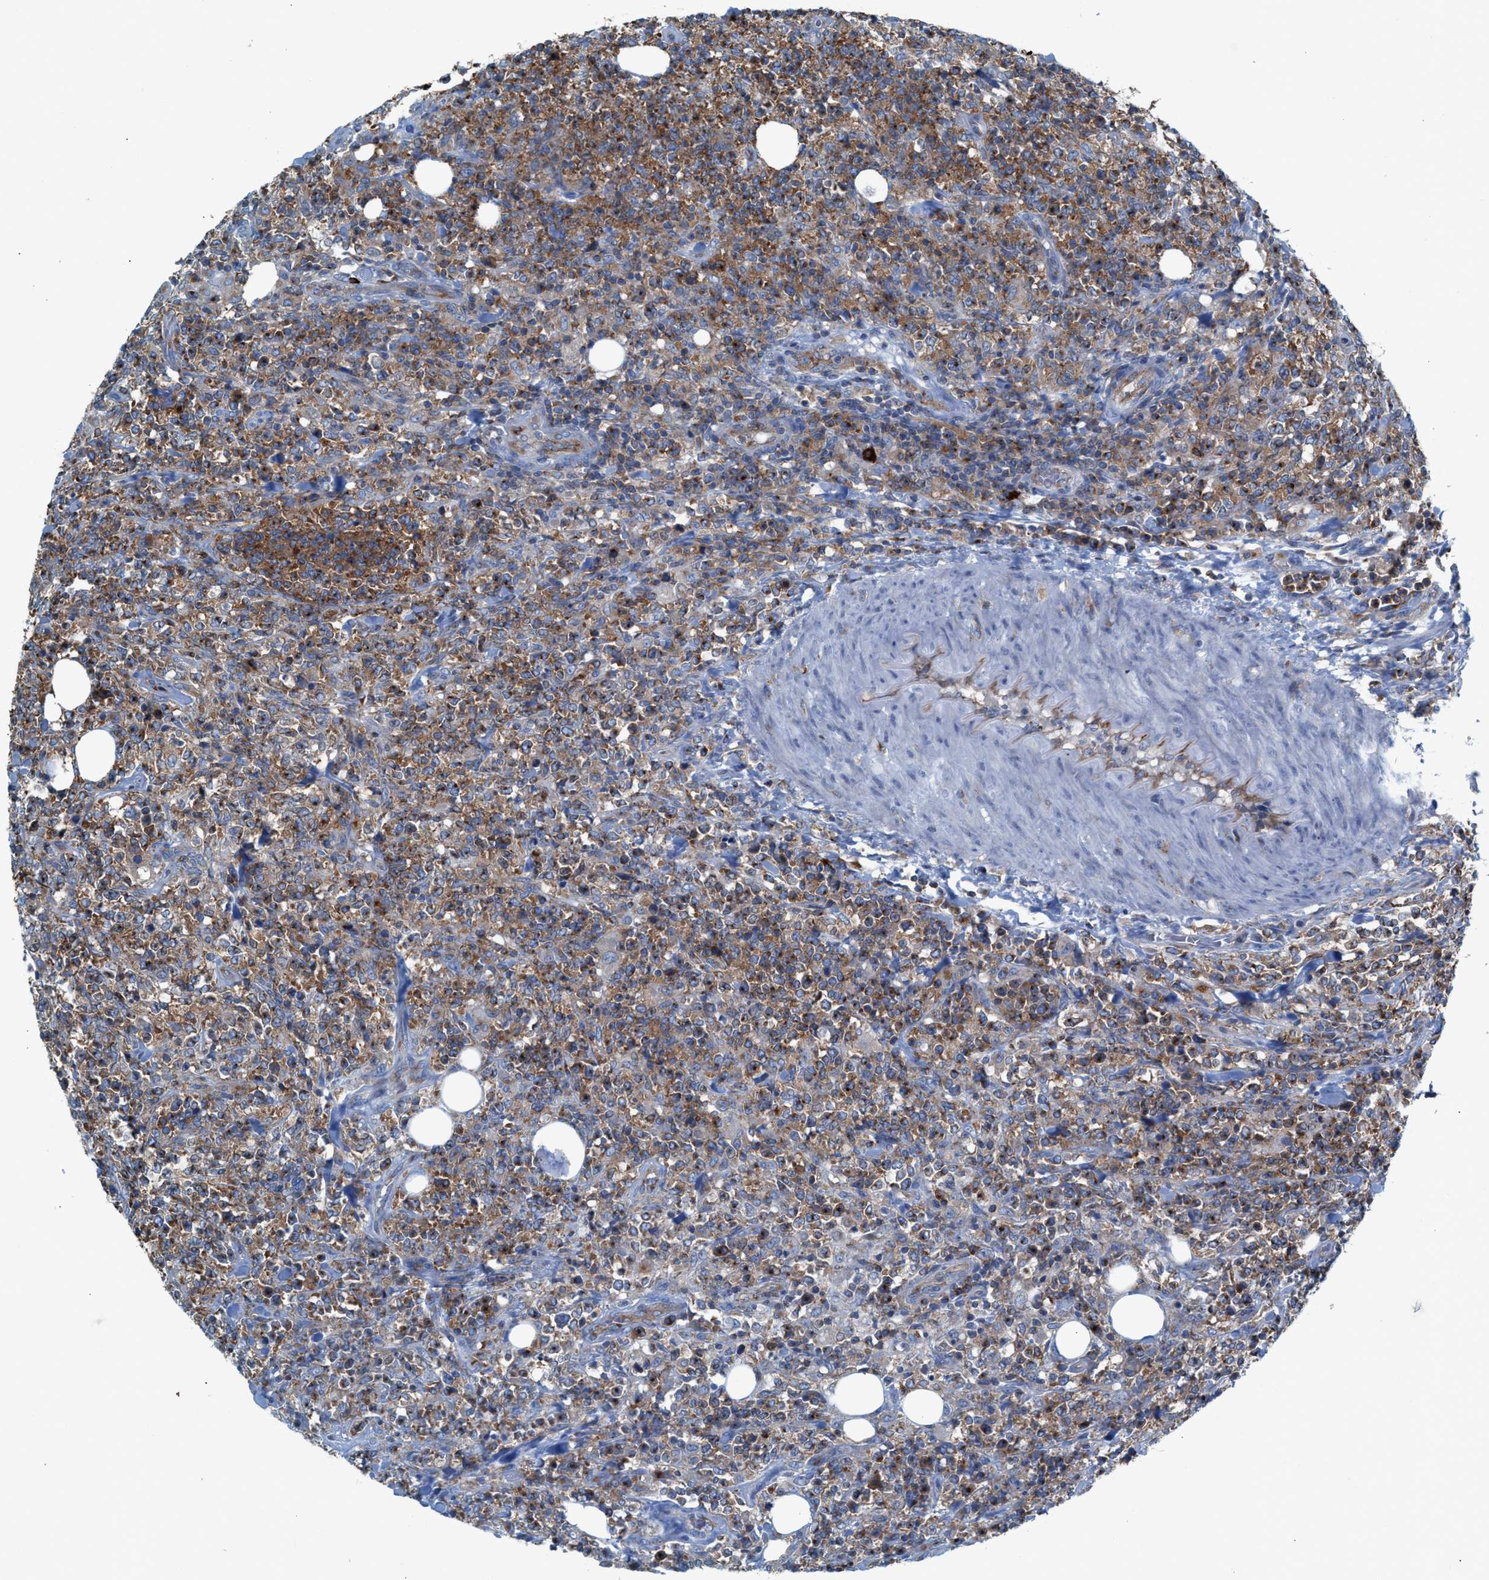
{"staining": {"intensity": "moderate", "quantity": ">75%", "location": "cytoplasmic/membranous"}, "tissue": "lymphoma", "cell_type": "Tumor cells", "image_type": "cancer", "snomed": [{"axis": "morphology", "description": "Malignant lymphoma, non-Hodgkin's type, High grade"}, {"axis": "topography", "description": "Soft tissue"}], "caption": "This photomicrograph demonstrates immunohistochemistry staining of human malignant lymphoma, non-Hodgkin's type (high-grade), with medium moderate cytoplasmic/membranous expression in approximately >75% of tumor cells.", "gene": "NYAP1", "patient": {"sex": "male", "age": 18}}